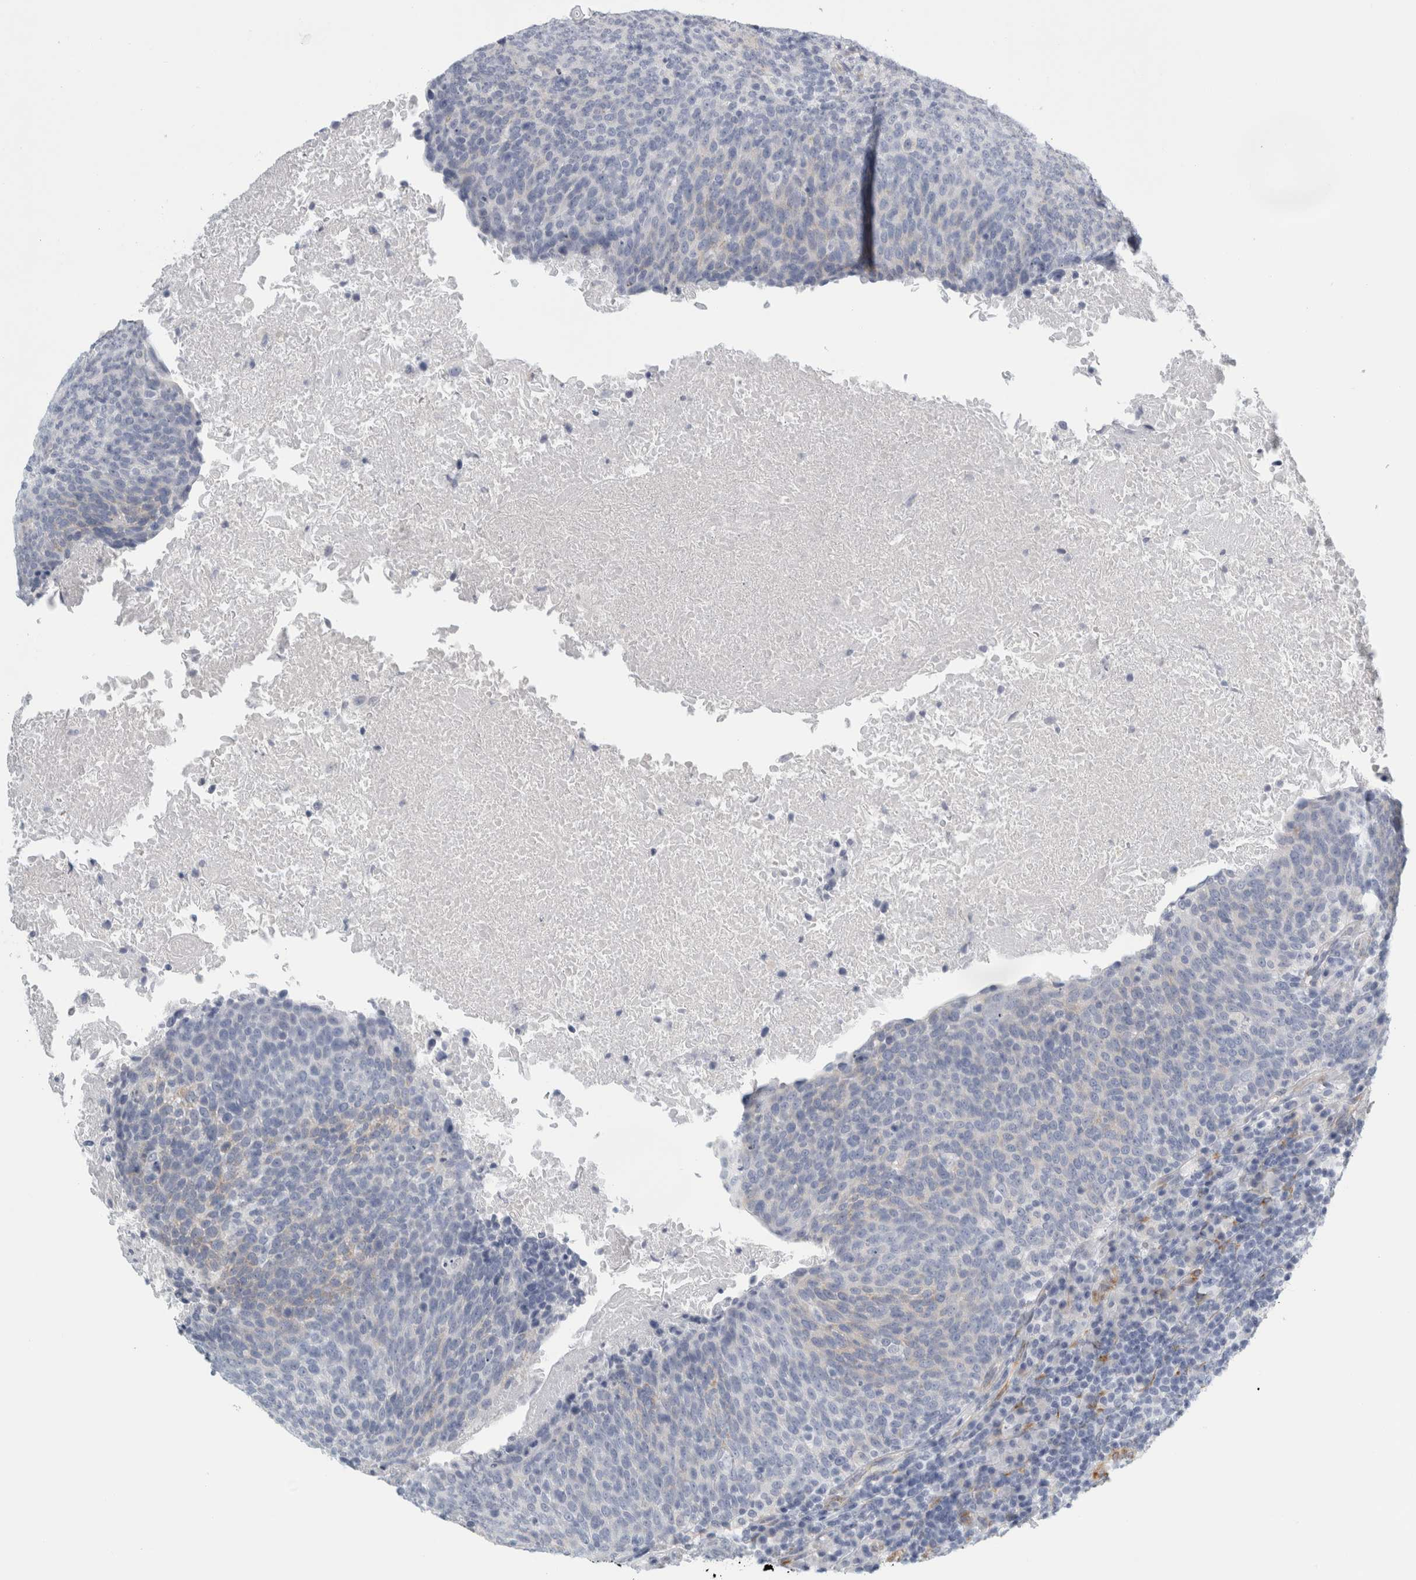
{"staining": {"intensity": "negative", "quantity": "none", "location": "none"}, "tissue": "head and neck cancer", "cell_type": "Tumor cells", "image_type": "cancer", "snomed": [{"axis": "morphology", "description": "Squamous cell carcinoma, NOS"}, {"axis": "morphology", "description": "Squamous cell carcinoma, metastatic, NOS"}, {"axis": "topography", "description": "Lymph node"}, {"axis": "topography", "description": "Head-Neck"}], "caption": "Tumor cells show no significant protein positivity in head and neck squamous cell carcinoma.", "gene": "B3GNT3", "patient": {"sex": "male", "age": 62}}